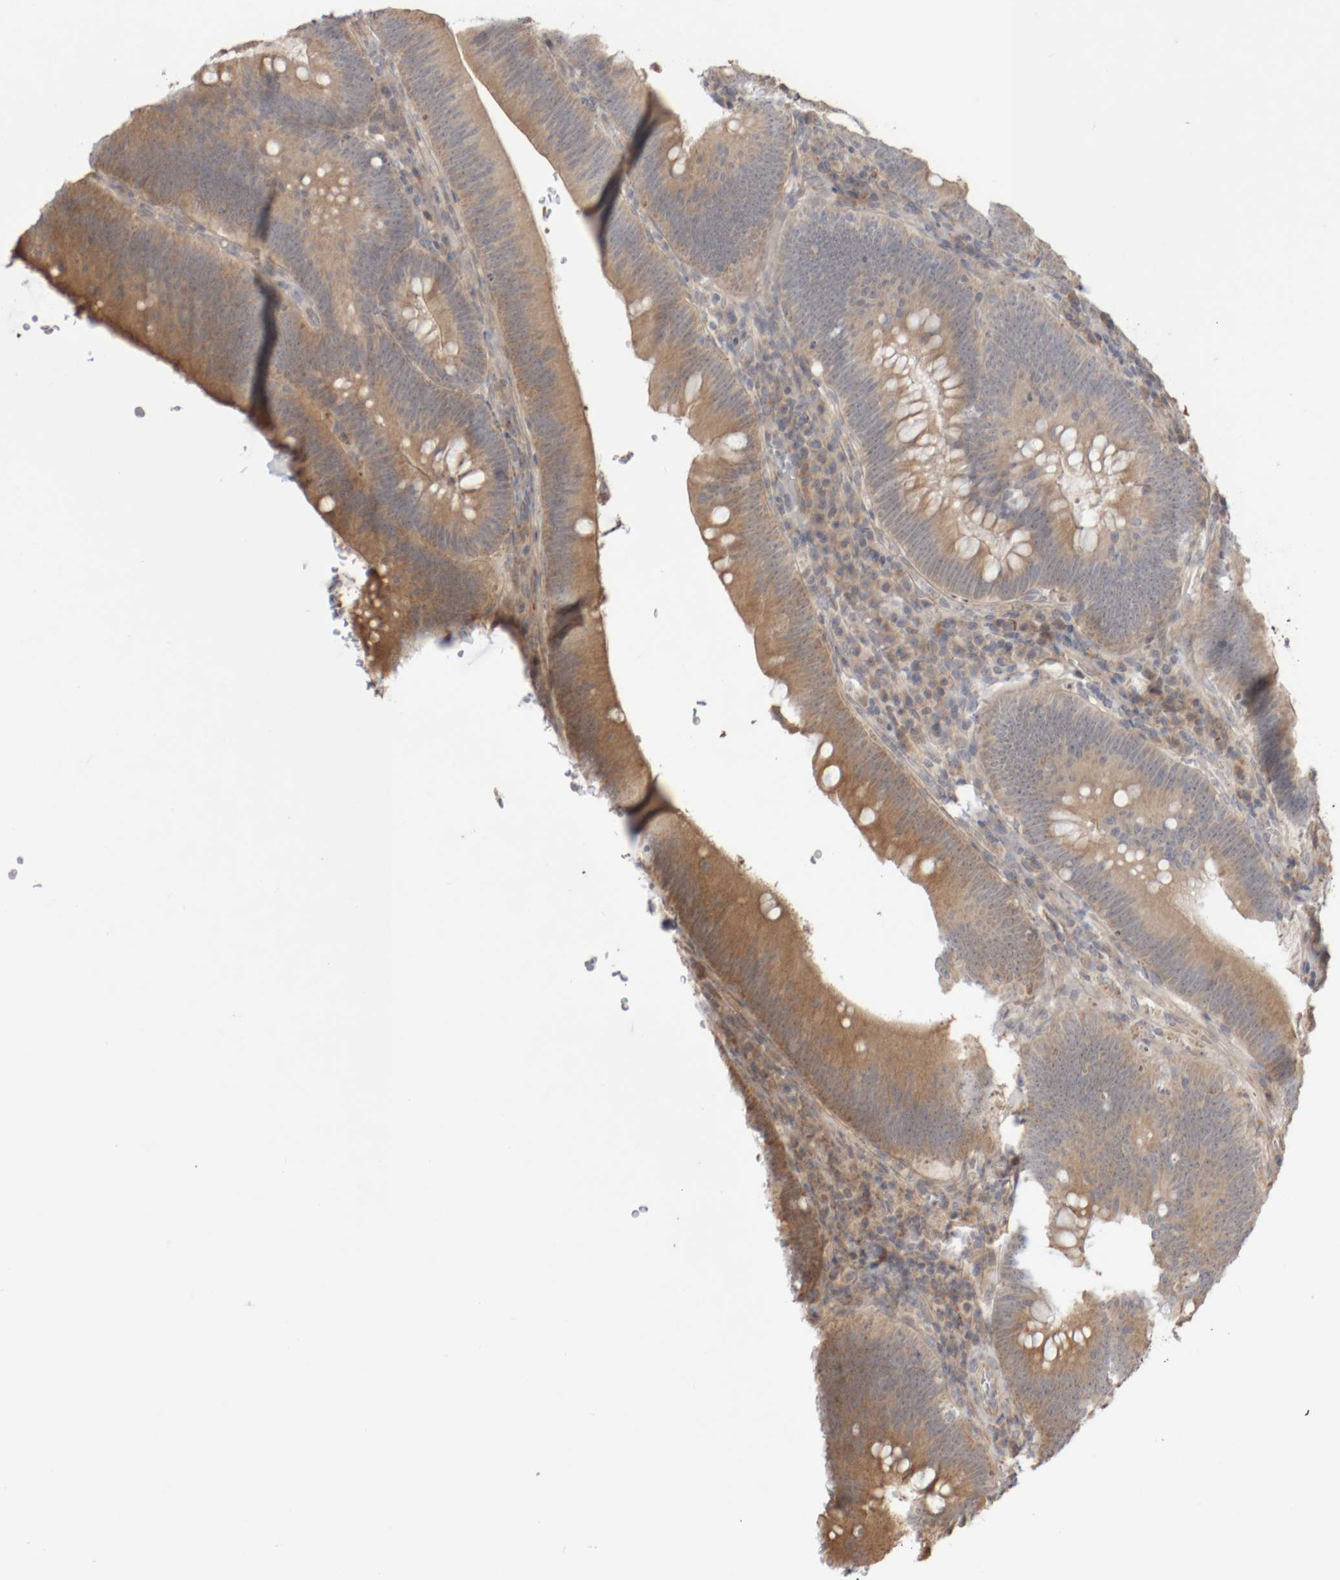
{"staining": {"intensity": "moderate", "quantity": ">75%", "location": "cytoplasmic/membranous"}, "tissue": "colorectal cancer", "cell_type": "Tumor cells", "image_type": "cancer", "snomed": [{"axis": "morphology", "description": "Normal tissue, NOS"}, {"axis": "topography", "description": "Colon"}], "caption": "Protein staining exhibits moderate cytoplasmic/membranous expression in about >75% of tumor cells in colorectal cancer. Immunohistochemistry (ihc) stains the protein of interest in brown and the nuclei are stained blue.", "gene": "DPH7", "patient": {"sex": "female", "age": 82}}